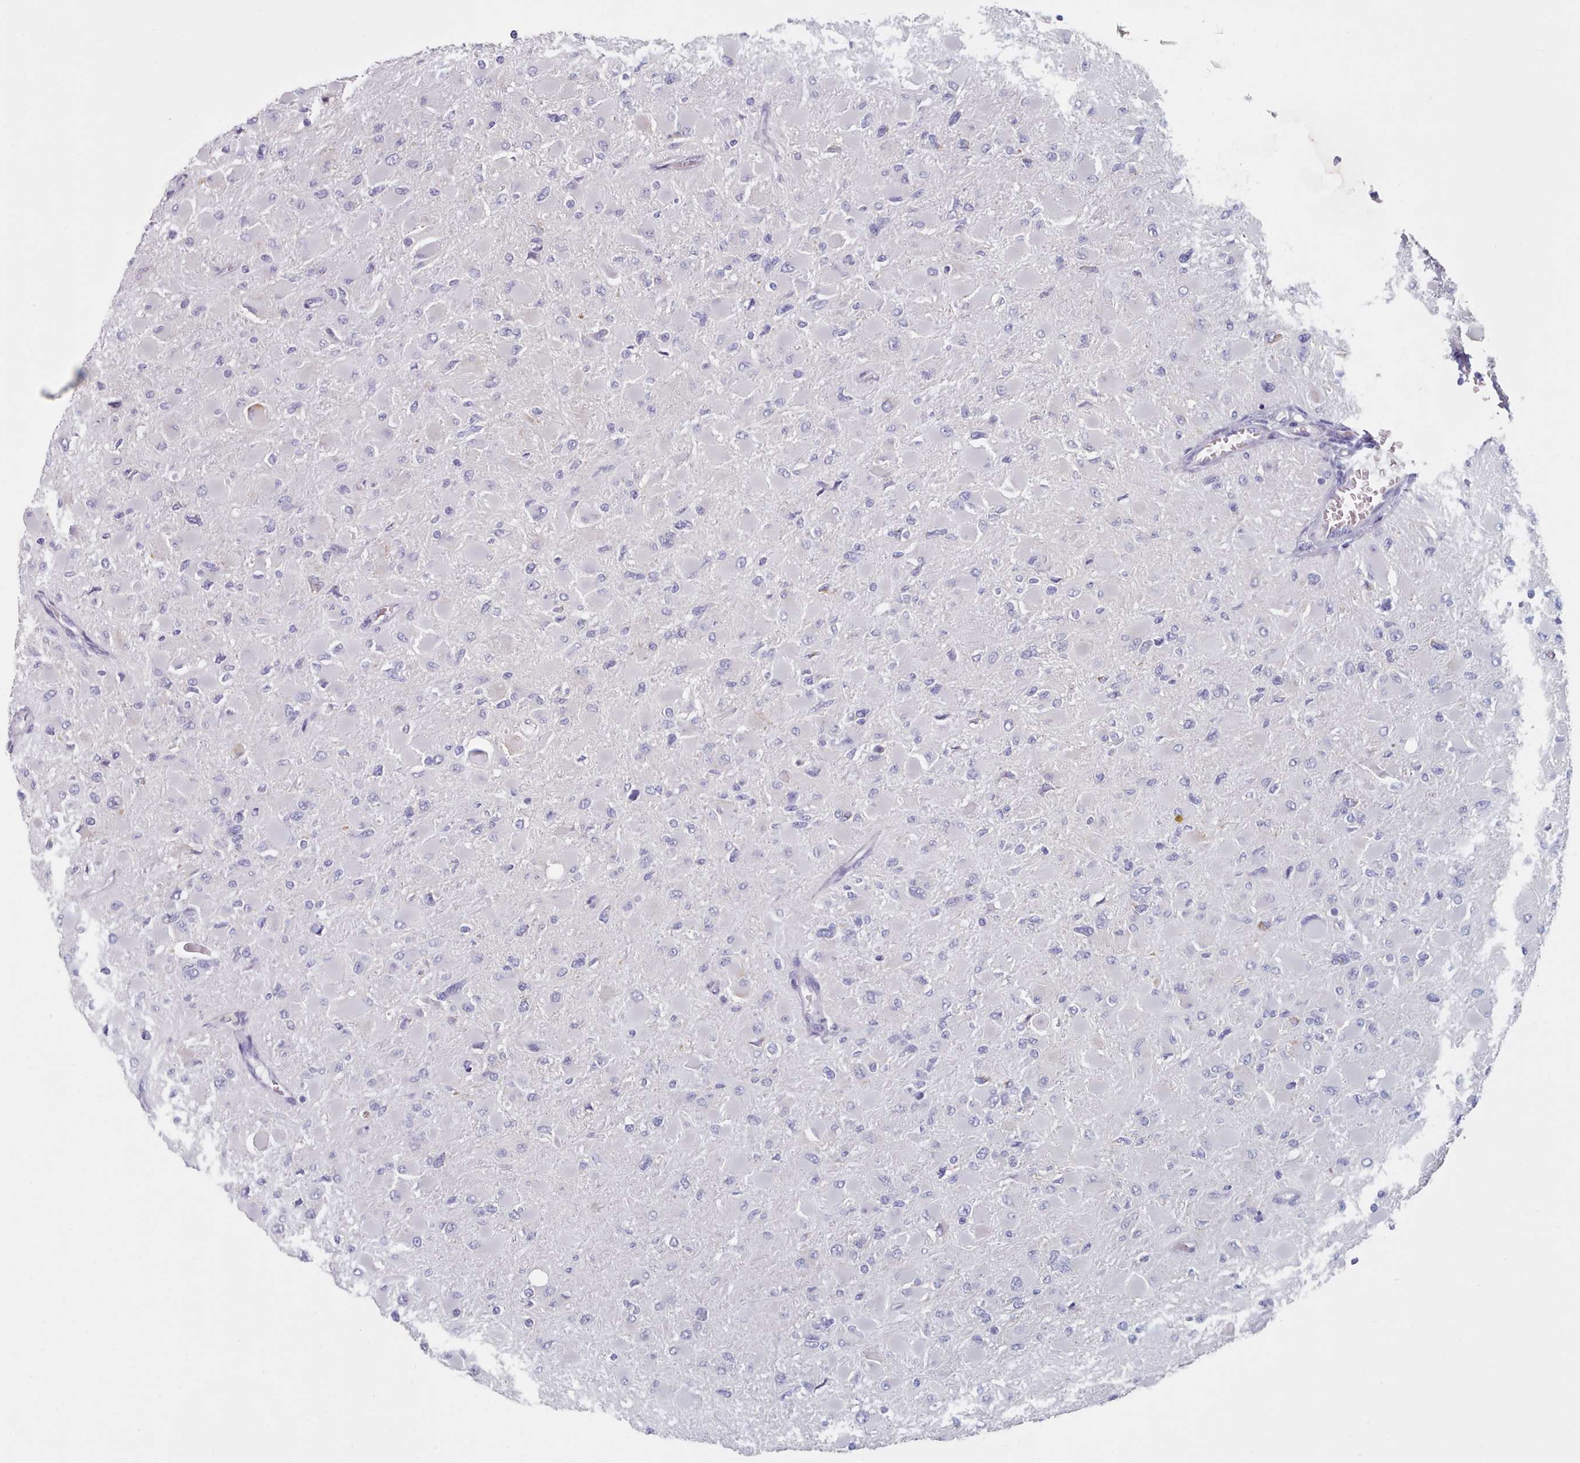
{"staining": {"intensity": "negative", "quantity": "none", "location": "none"}, "tissue": "glioma", "cell_type": "Tumor cells", "image_type": "cancer", "snomed": [{"axis": "morphology", "description": "Glioma, malignant, High grade"}, {"axis": "topography", "description": "Cerebral cortex"}], "caption": "Malignant high-grade glioma was stained to show a protein in brown. There is no significant expression in tumor cells. The staining was performed using DAB (3,3'-diaminobenzidine) to visualize the protein expression in brown, while the nuclei were stained in blue with hematoxylin (Magnification: 20x).", "gene": "HAO1", "patient": {"sex": "female", "age": 36}}